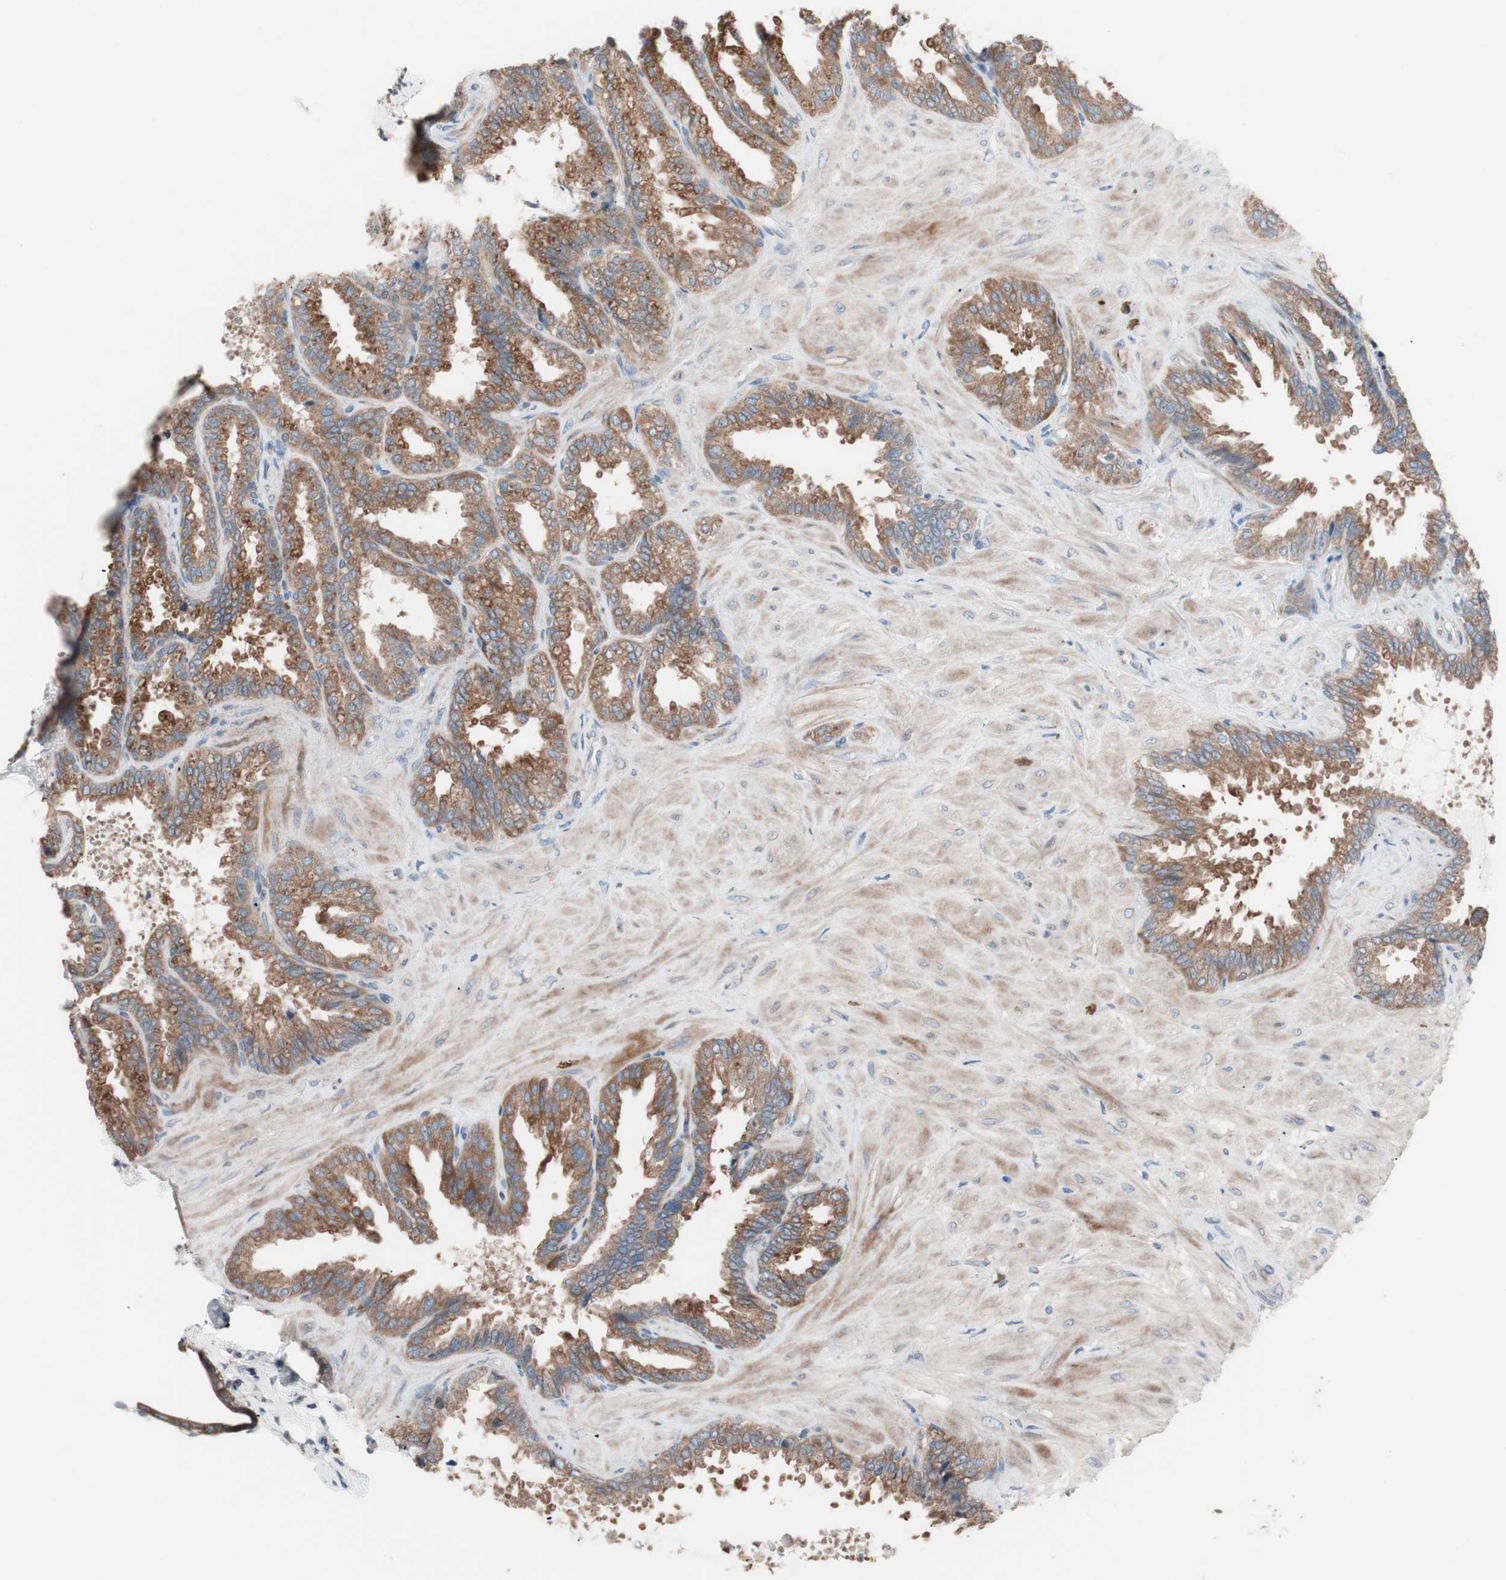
{"staining": {"intensity": "strong", "quantity": ">75%", "location": "cytoplasmic/membranous"}, "tissue": "seminal vesicle", "cell_type": "Glandular cells", "image_type": "normal", "snomed": [{"axis": "morphology", "description": "Normal tissue, NOS"}, {"axis": "topography", "description": "Seminal veicle"}], "caption": "A photomicrograph of human seminal vesicle stained for a protein displays strong cytoplasmic/membranous brown staining in glandular cells.", "gene": "FAAH", "patient": {"sex": "male", "age": 46}}